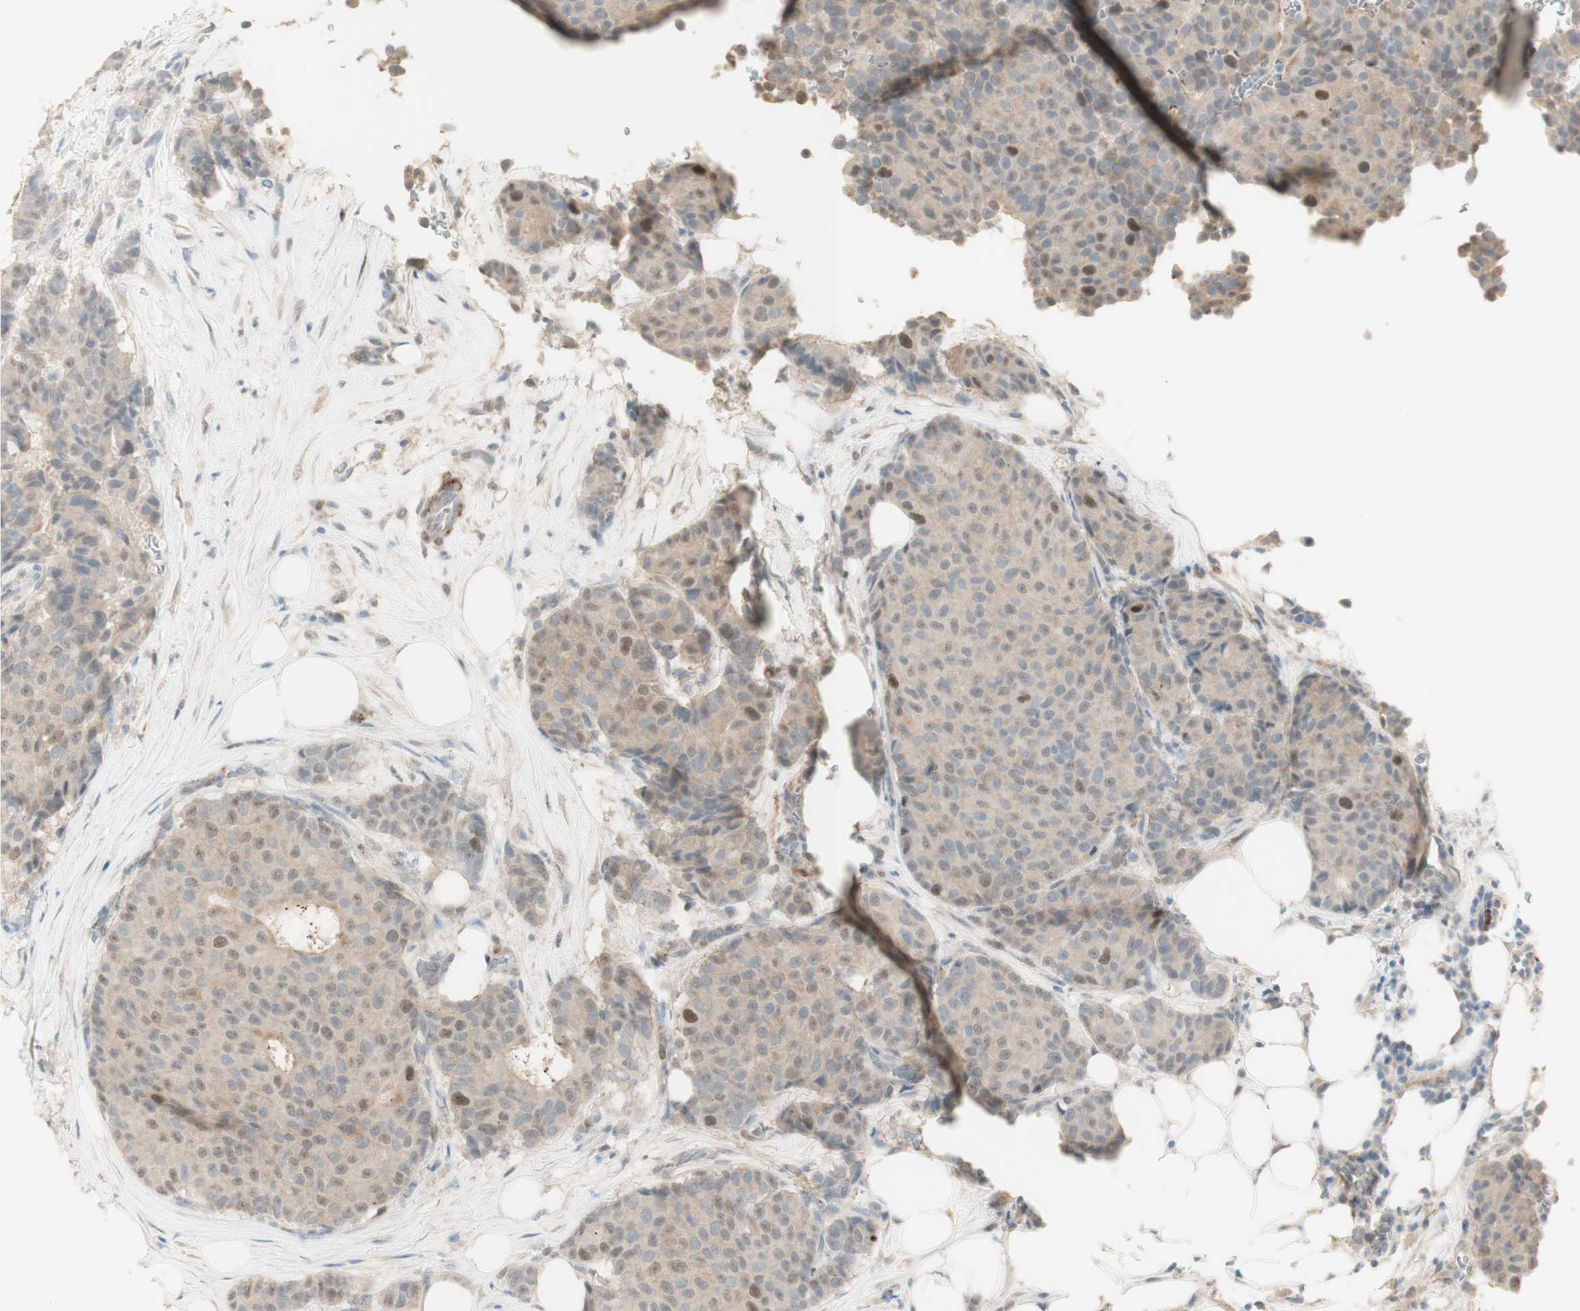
{"staining": {"intensity": "weak", "quantity": "25%-75%", "location": "nuclear"}, "tissue": "breast cancer", "cell_type": "Tumor cells", "image_type": "cancer", "snomed": [{"axis": "morphology", "description": "Duct carcinoma"}, {"axis": "topography", "description": "Breast"}], "caption": "Human breast cancer (intraductal carcinoma) stained with a protein marker shows weak staining in tumor cells.", "gene": "MUC3A", "patient": {"sex": "female", "age": 75}}